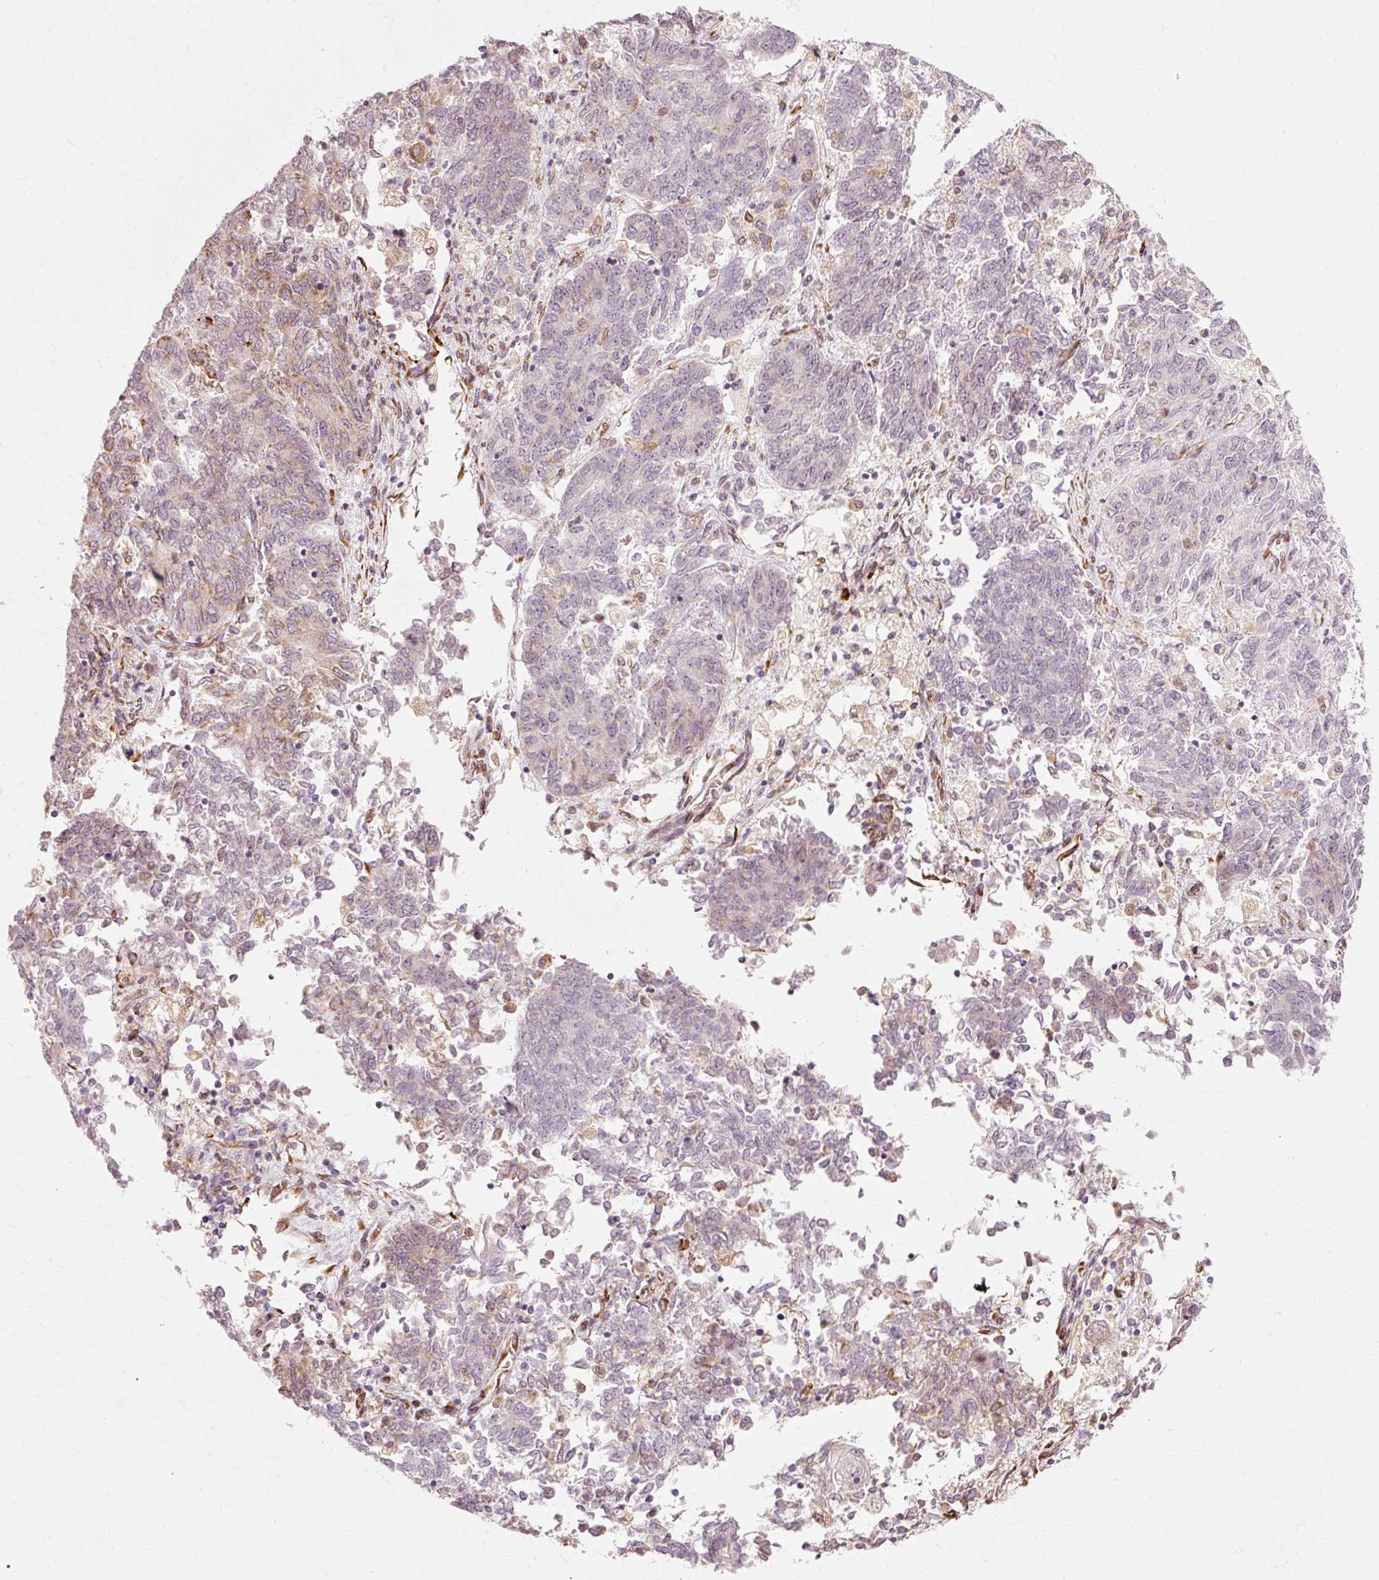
{"staining": {"intensity": "moderate", "quantity": "<25%", "location": "cytoplasmic/membranous"}, "tissue": "endometrial cancer", "cell_type": "Tumor cells", "image_type": "cancer", "snomed": [{"axis": "morphology", "description": "Adenocarcinoma, NOS"}, {"axis": "topography", "description": "Endometrium"}], "caption": "Brown immunohistochemical staining in endometrial adenocarcinoma reveals moderate cytoplasmic/membranous staining in about <25% of tumor cells.", "gene": "RGPD5", "patient": {"sex": "female", "age": 80}}